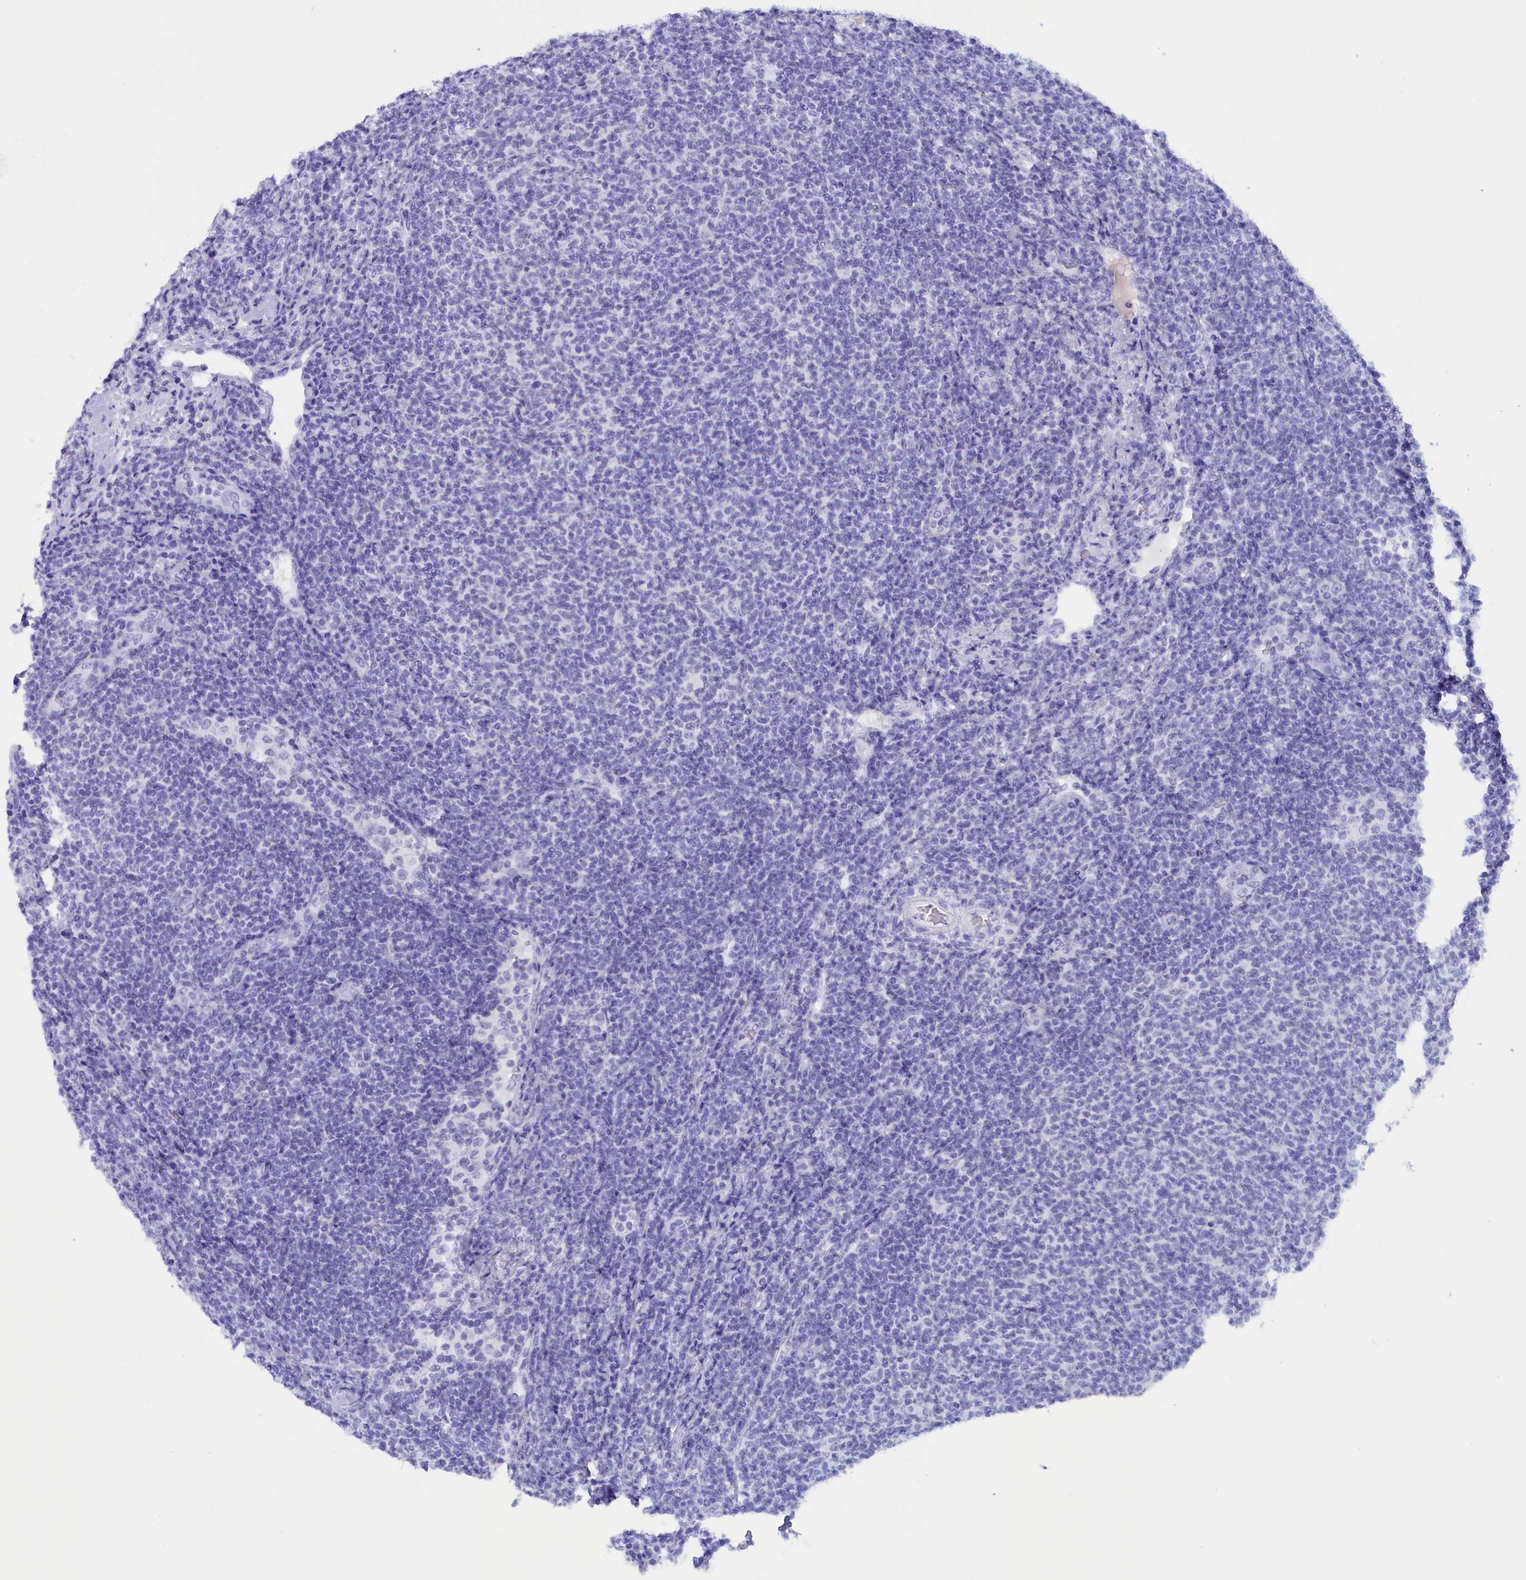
{"staining": {"intensity": "negative", "quantity": "none", "location": "none"}, "tissue": "lymphoma", "cell_type": "Tumor cells", "image_type": "cancer", "snomed": [{"axis": "morphology", "description": "Malignant lymphoma, non-Hodgkin's type, Low grade"}, {"axis": "topography", "description": "Lymph node"}], "caption": "Immunohistochemistry (IHC) of lymphoma reveals no positivity in tumor cells. (Stains: DAB immunohistochemistry (IHC) with hematoxylin counter stain, Microscopy: brightfield microscopy at high magnification).", "gene": "BRI3", "patient": {"sex": "male", "age": 66}}